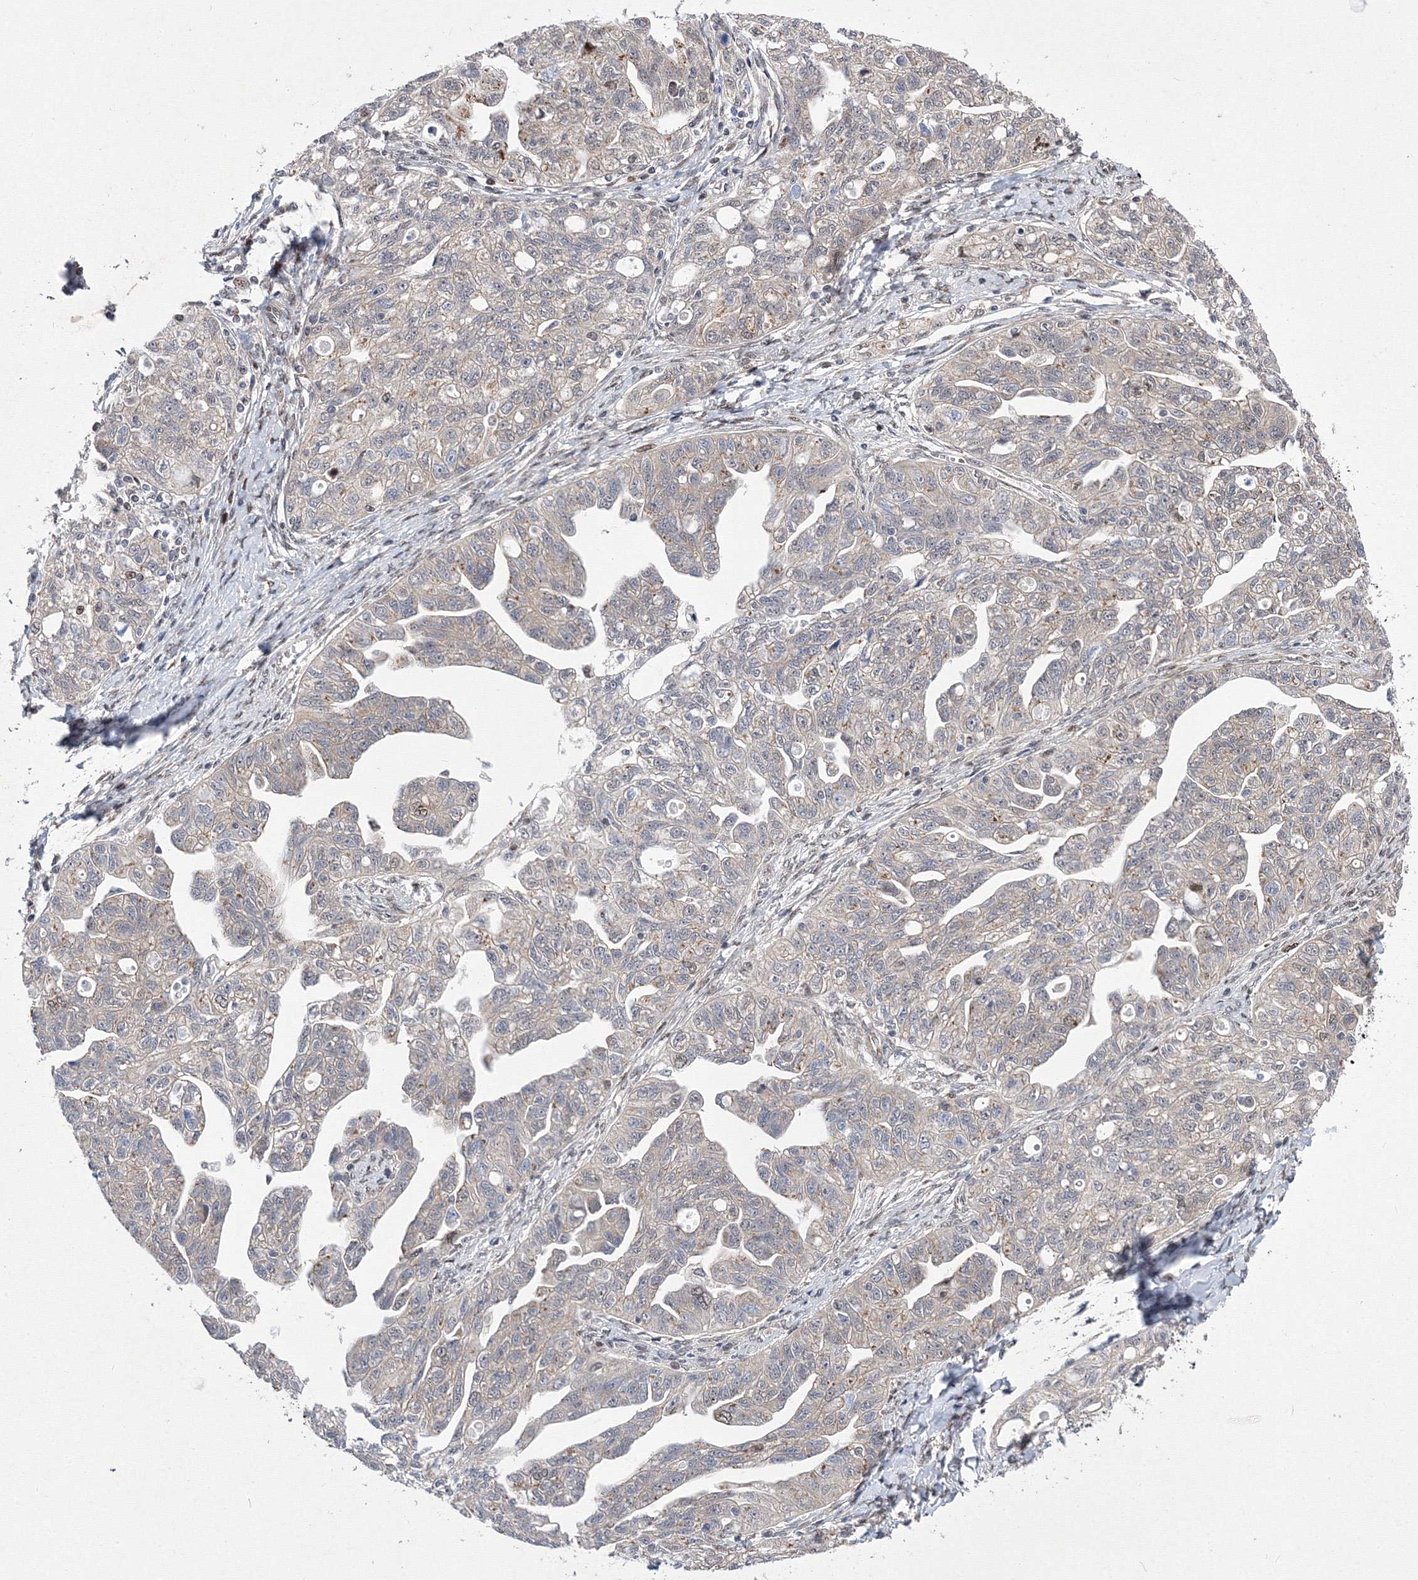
{"staining": {"intensity": "negative", "quantity": "none", "location": "none"}, "tissue": "ovarian cancer", "cell_type": "Tumor cells", "image_type": "cancer", "snomed": [{"axis": "morphology", "description": "Carcinoma, NOS"}, {"axis": "morphology", "description": "Cystadenocarcinoma, serous, NOS"}, {"axis": "topography", "description": "Ovary"}], "caption": "An IHC image of ovarian cancer (carcinoma) is shown. There is no staining in tumor cells of ovarian cancer (carcinoma).", "gene": "GPN1", "patient": {"sex": "female", "age": 69}}